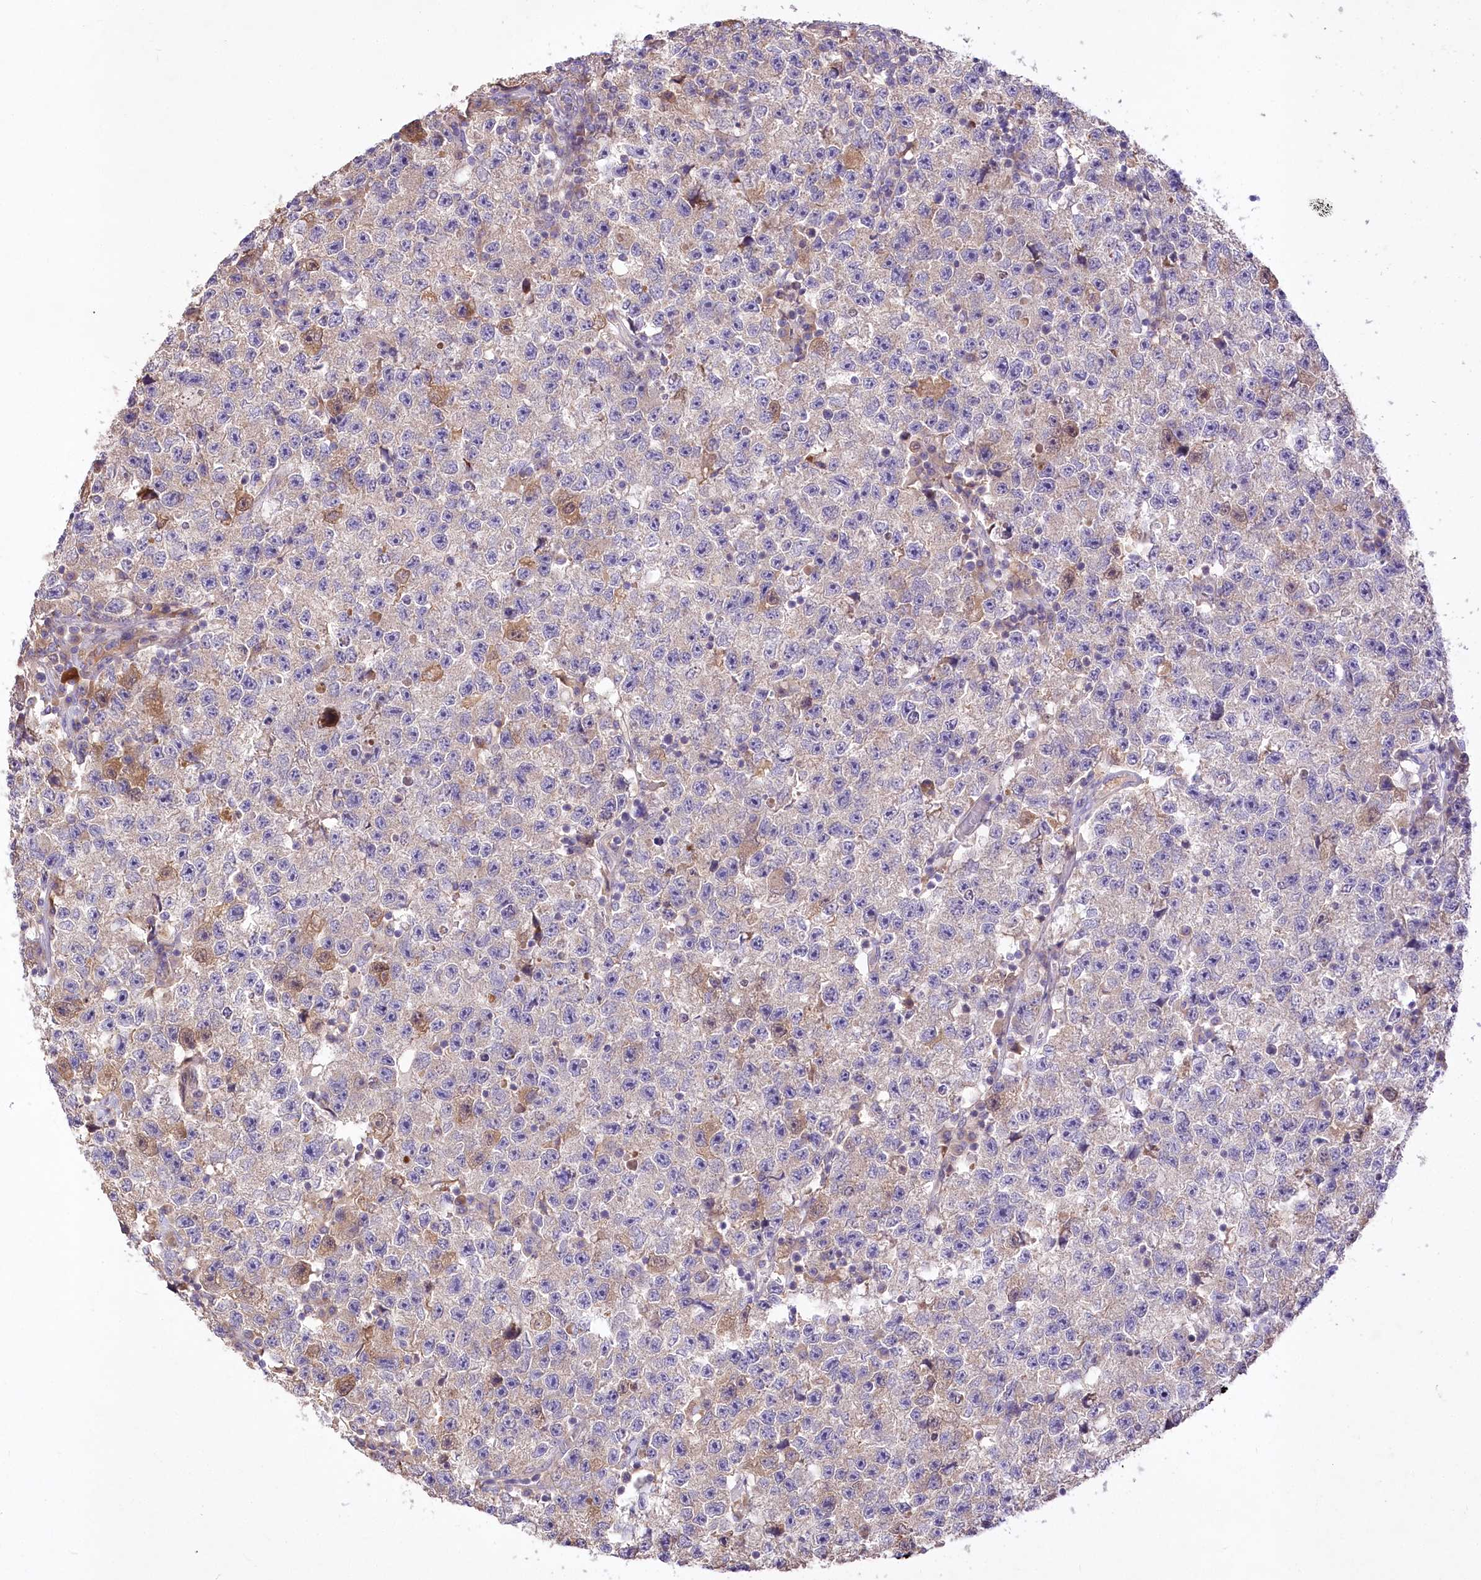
{"staining": {"intensity": "negative", "quantity": "none", "location": "none"}, "tissue": "testis cancer", "cell_type": "Tumor cells", "image_type": "cancer", "snomed": [{"axis": "morphology", "description": "Seminoma, NOS"}, {"axis": "topography", "description": "Testis"}], "caption": "Immunohistochemical staining of human testis cancer demonstrates no significant expression in tumor cells.", "gene": "PBLD", "patient": {"sex": "male", "age": 22}}